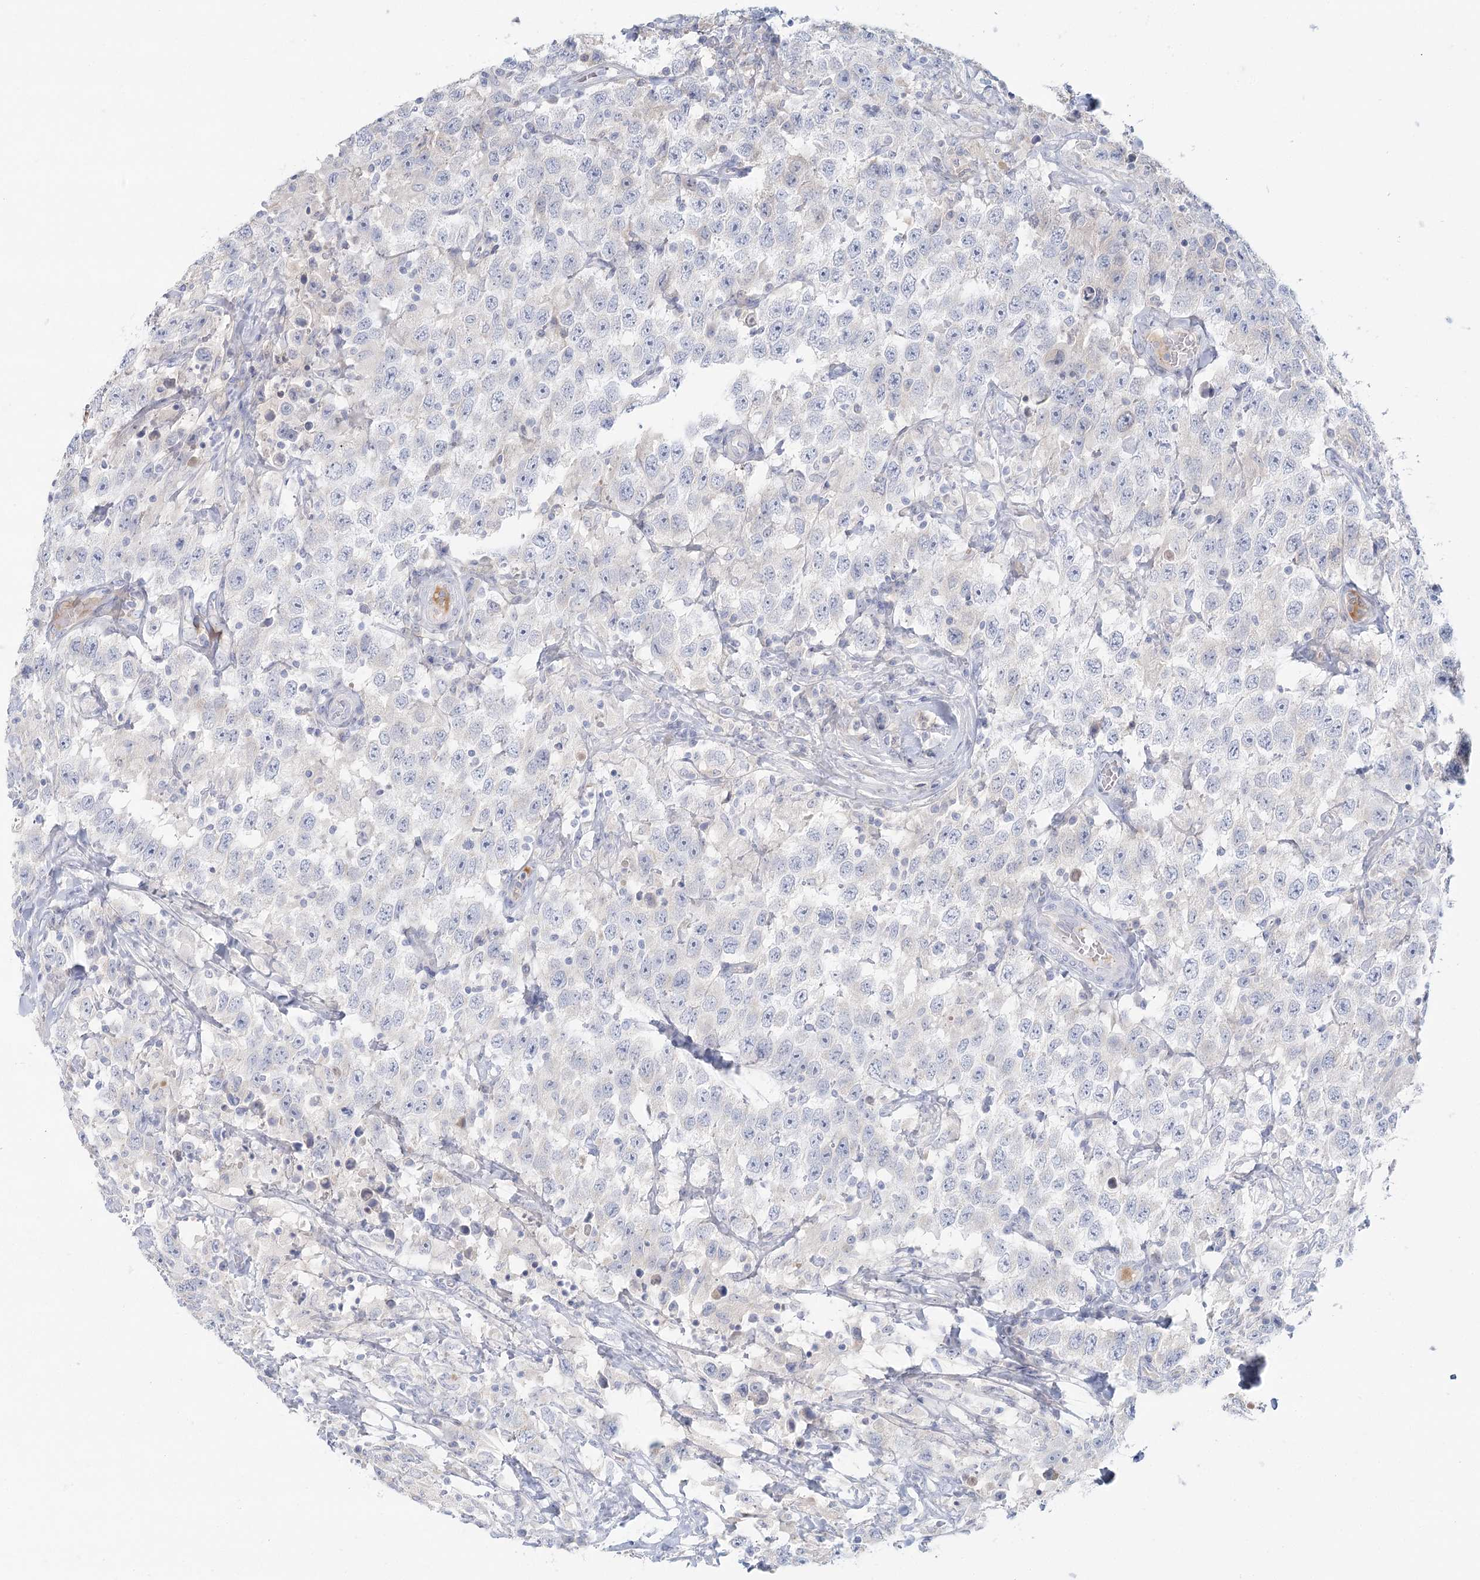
{"staining": {"intensity": "negative", "quantity": "none", "location": "none"}, "tissue": "testis cancer", "cell_type": "Tumor cells", "image_type": "cancer", "snomed": [{"axis": "morphology", "description": "Seminoma, NOS"}, {"axis": "topography", "description": "Testis"}], "caption": "Immunohistochemistry image of neoplastic tissue: testis cancer (seminoma) stained with DAB shows no significant protein staining in tumor cells.", "gene": "DMGDH", "patient": {"sex": "male", "age": 41}}